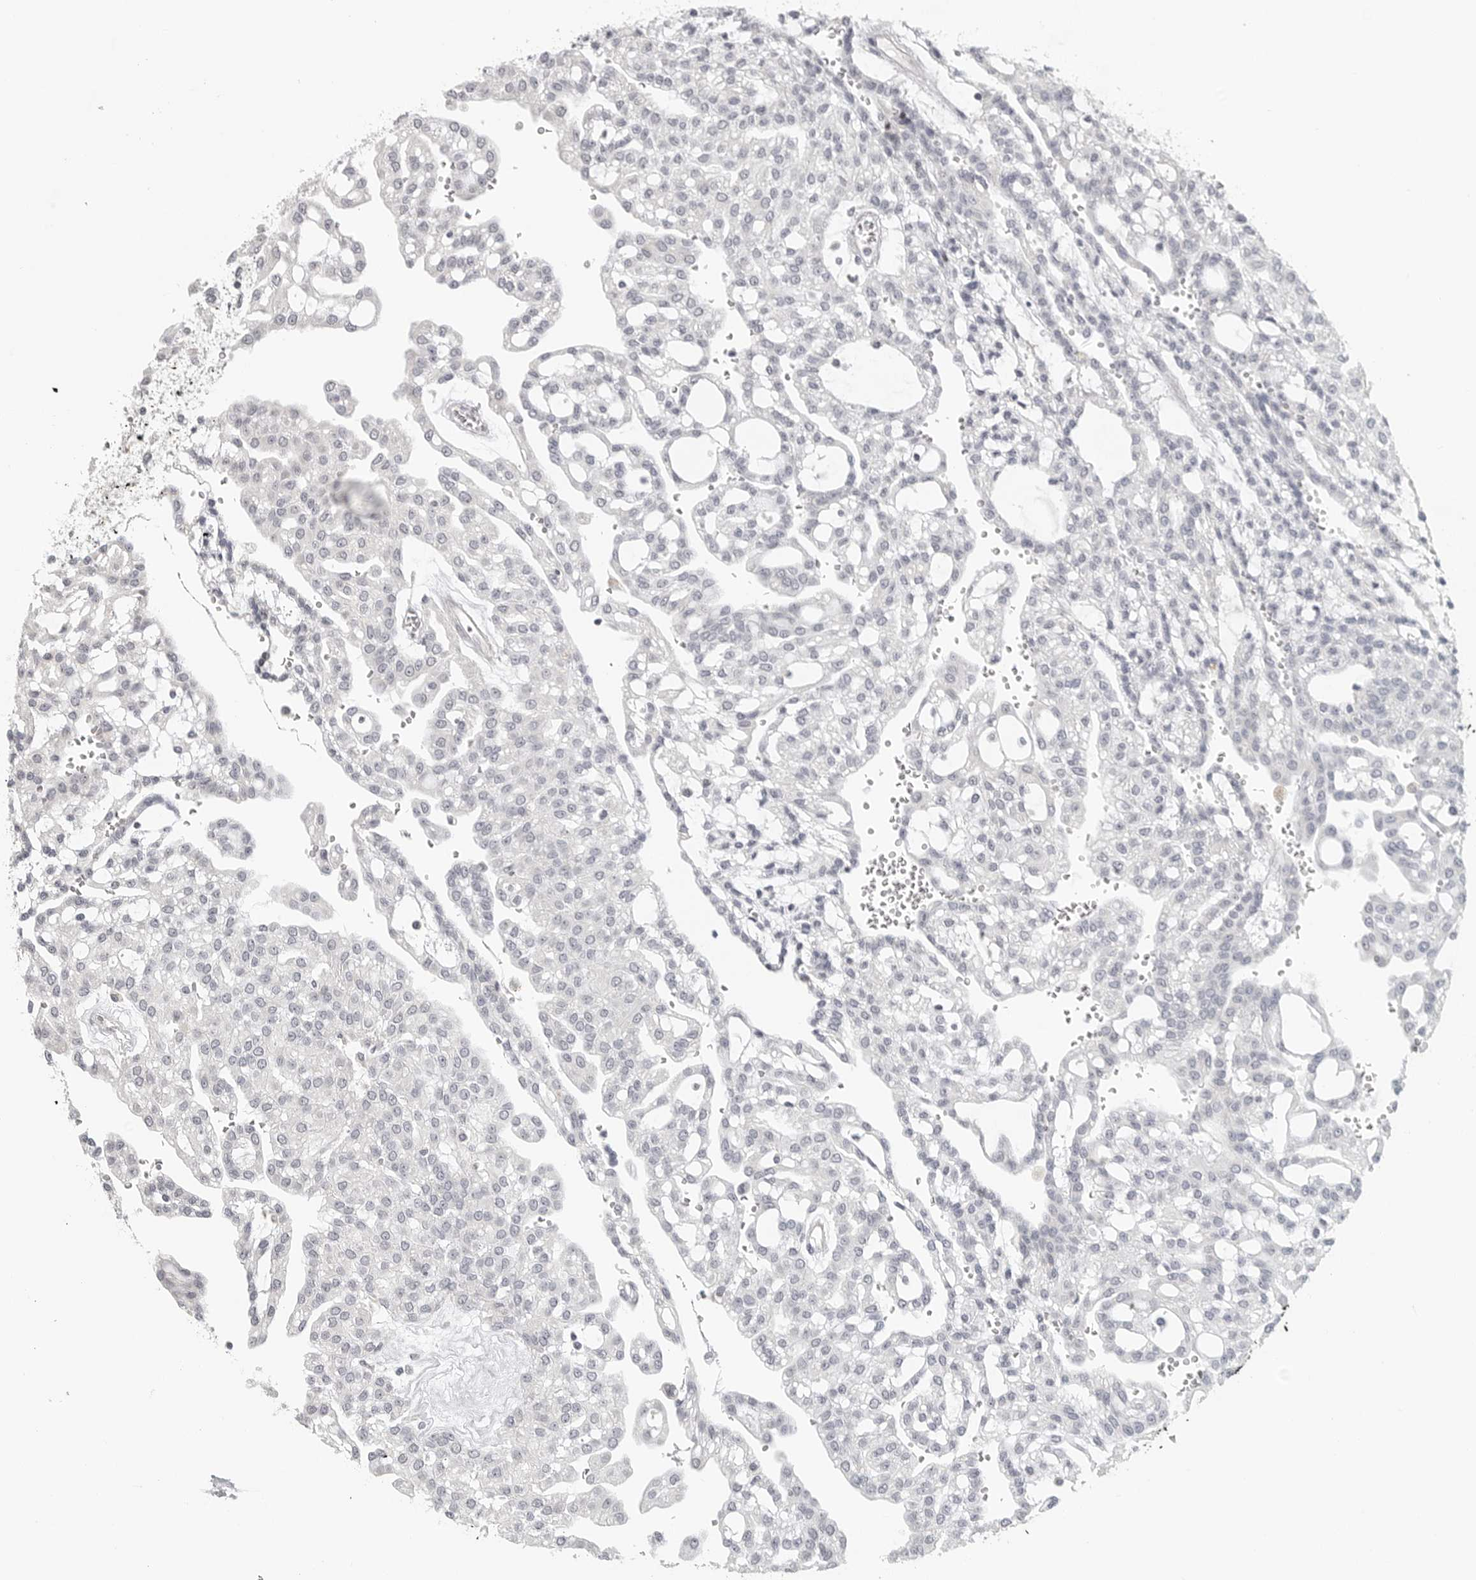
{"staining": {"intensity": "negative", "quantity": "none", "location": "none"}, "tissue": "renal cancer", "cell_type": "Tumor cells", "image_type": "cancer", "snomed": [{"axis": "morphology", "description": "Adenocarcinoma, NOS"}, {"axis": "topography", "description": "Kidney"}], "caption": "Histopathology image shows no protein positivity in tumor cells of renal adenocarcinoma tissue.", "gene": "MAP7D1", "patient": {"sex": "male", "age": 63}}